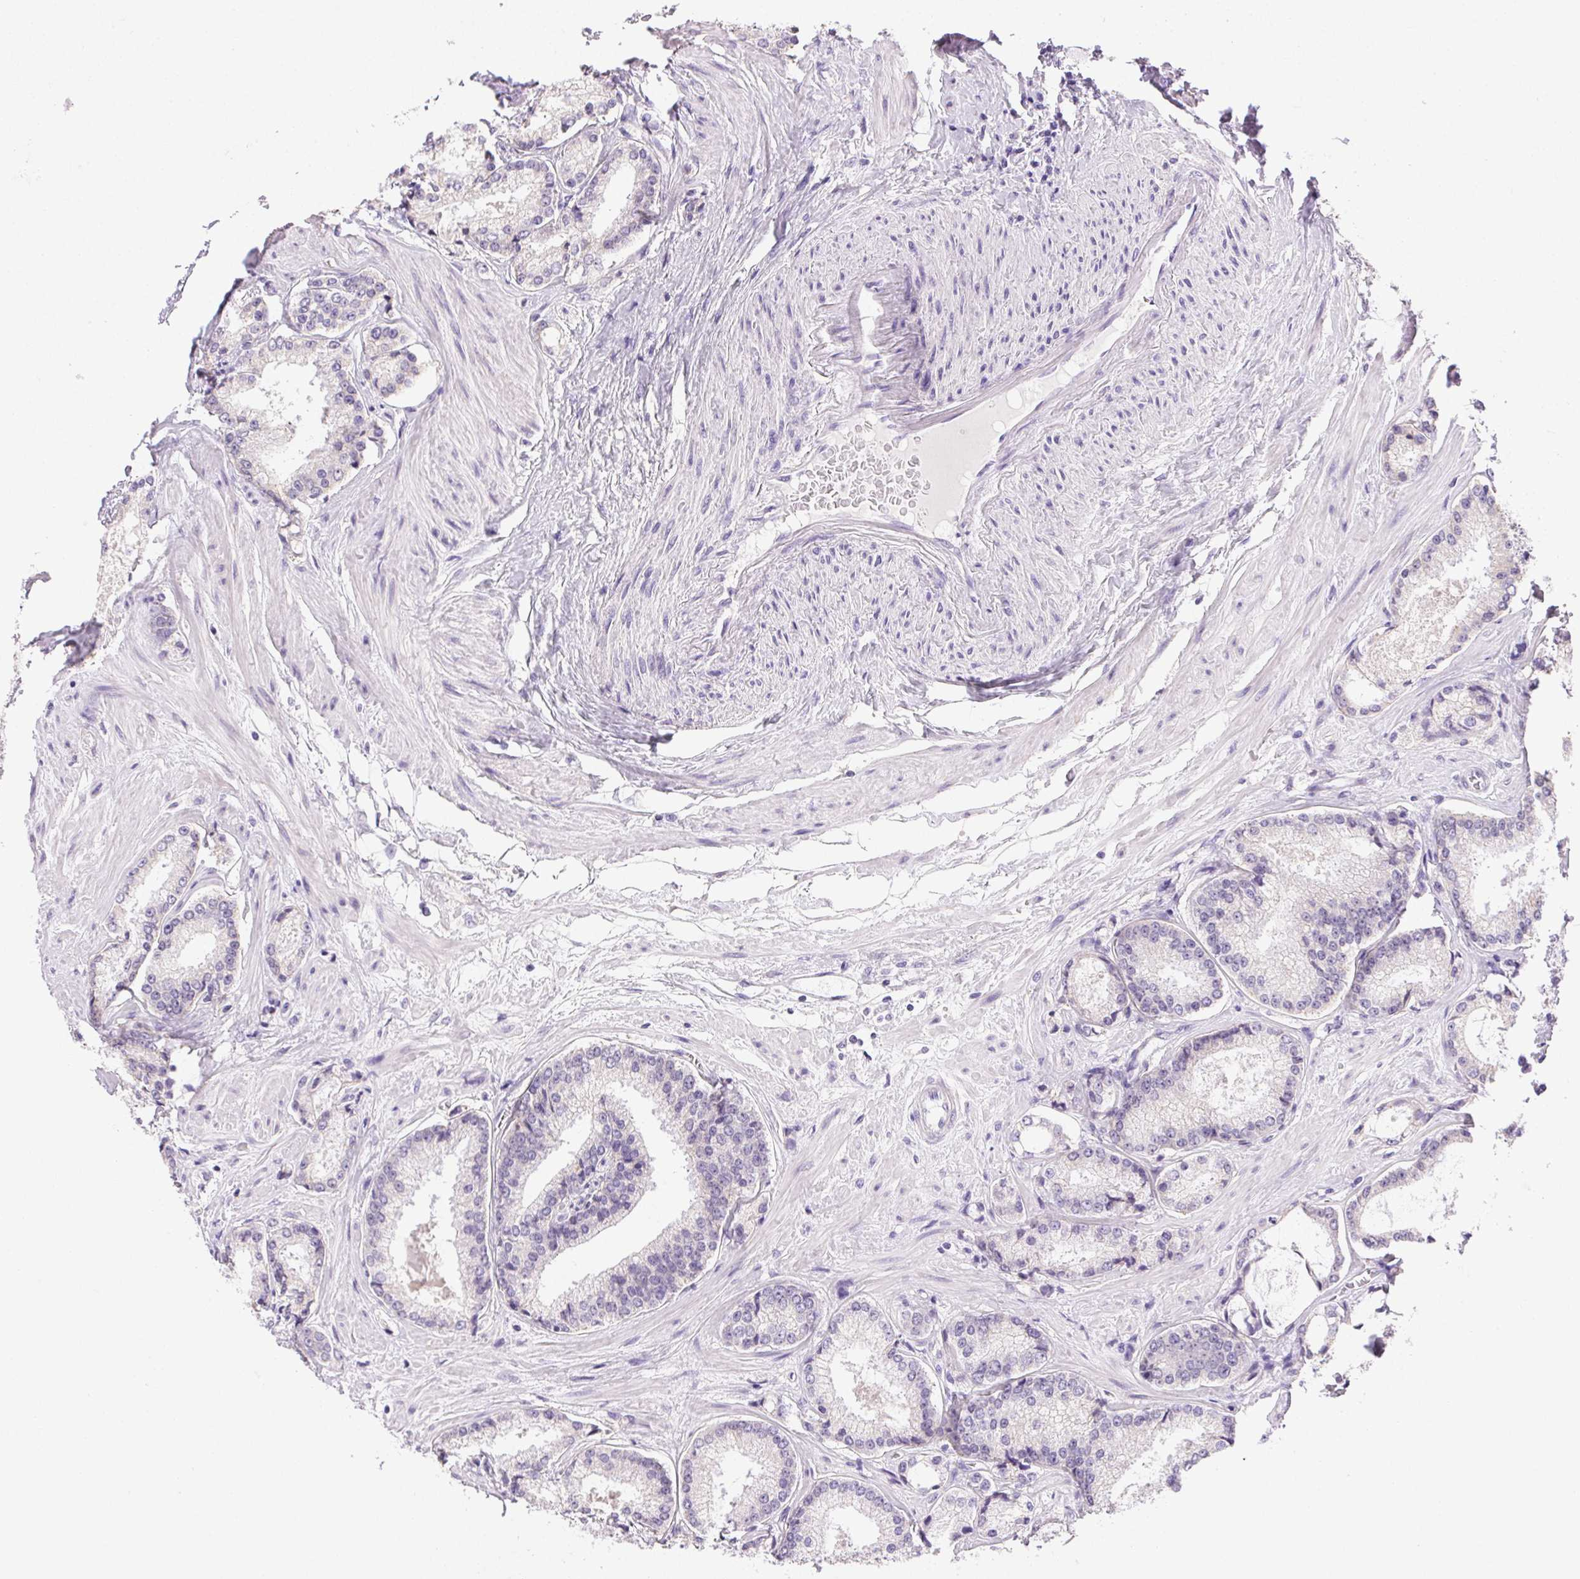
{"staining": {"intensity": "negative", "quantity": "none", "location": "none"}, "tissue": "prostate cancer", "cell_type": "Tumor cells", "image_type": "cancer", "snomed": [{"axis": "morphology", "description": "Adenocarcinoma, Low grade"}, {"axis": "topography", "description": "Prostate"}], "caption": "Immunohistochemistry image of prostate adenocarcinoma (low-grade) stained for a protein (brown), which reveals no expression in tumor cells. Nuclei are stained in blue.", "gene": "CLDN10", "patient": {"sex": "male", "age": 56}}